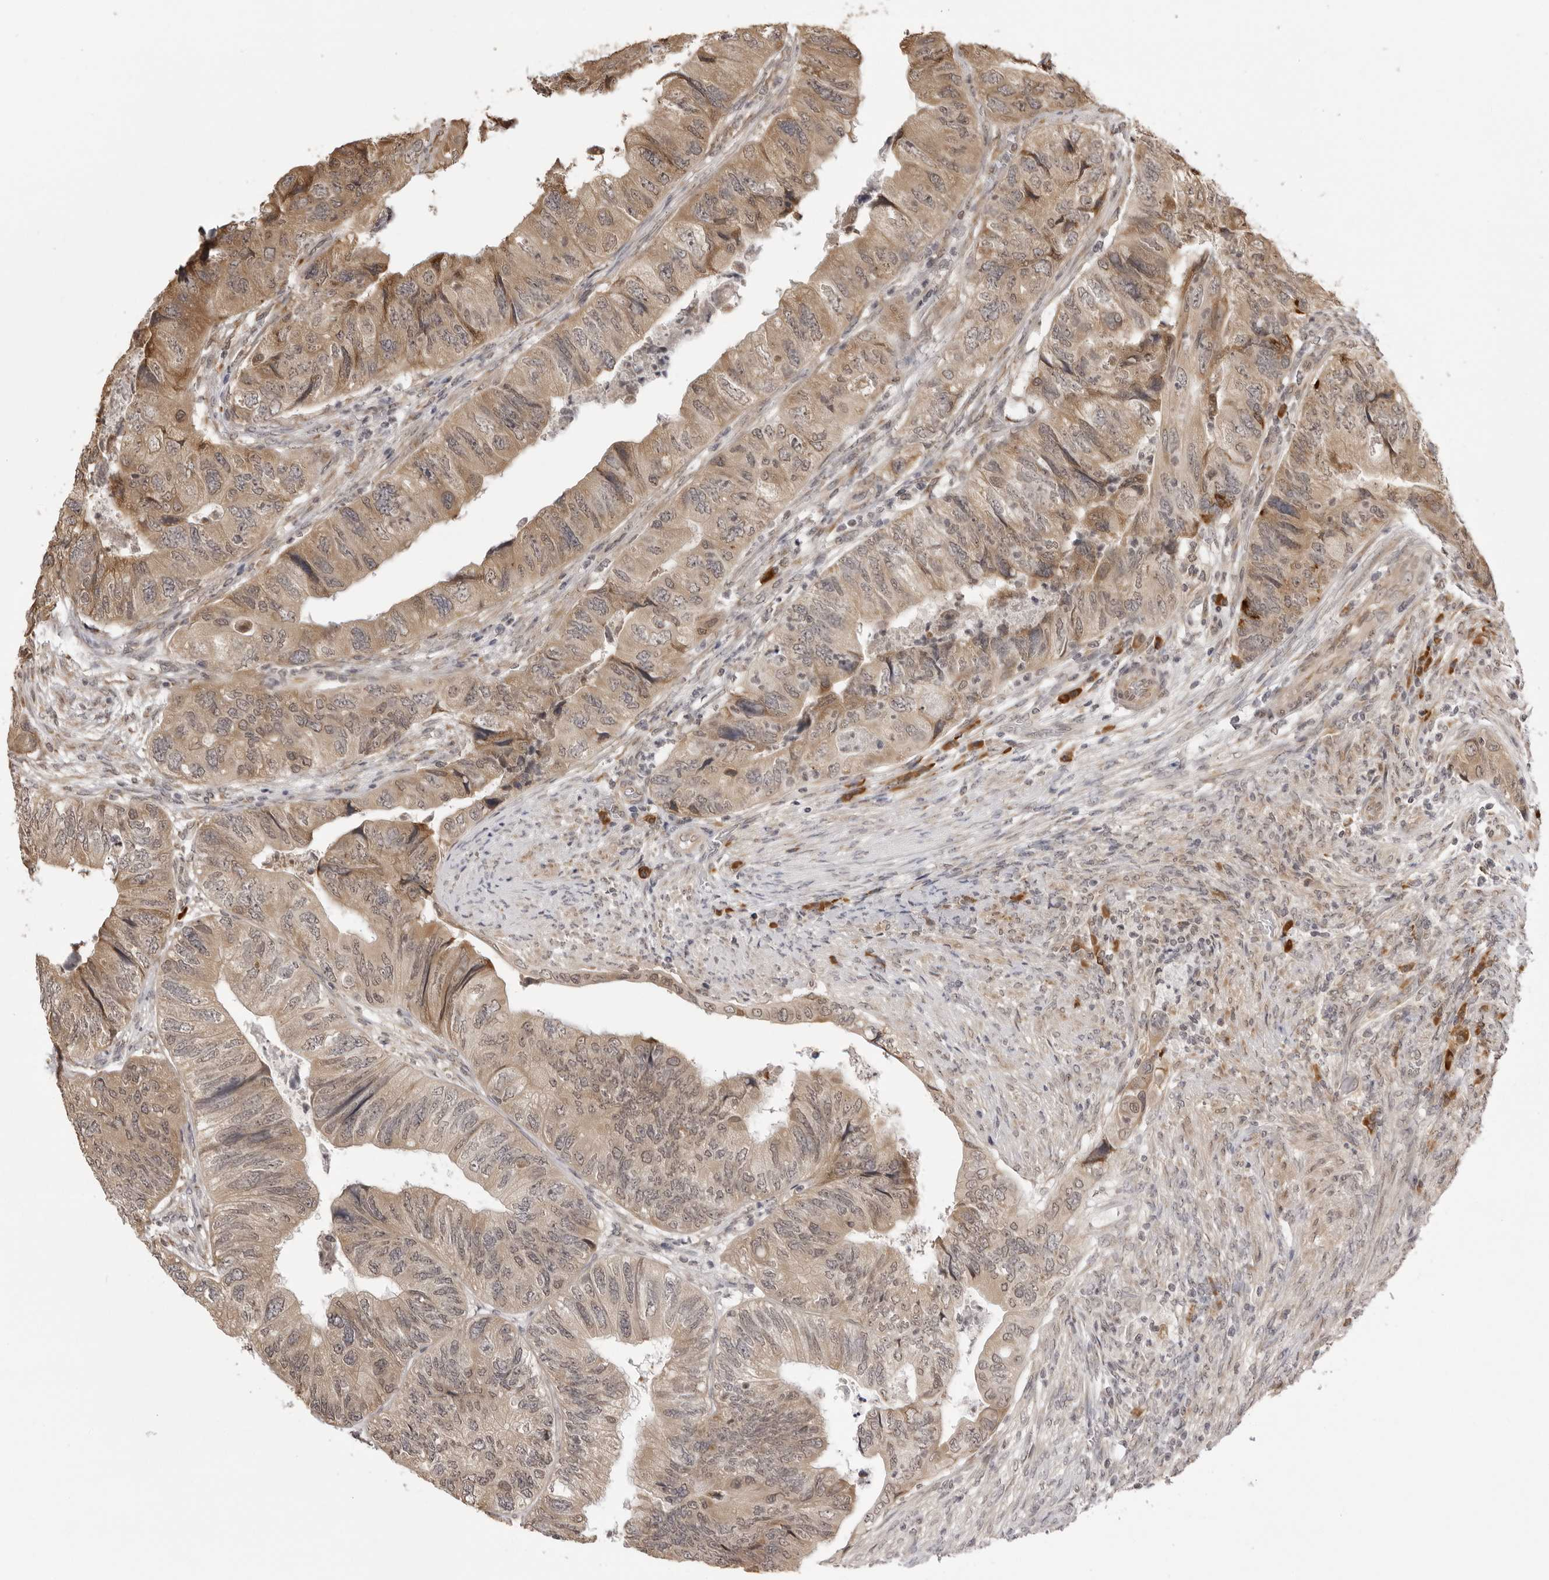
{"staining": {"intensity": "moderate", "quantity": ">75%", "location": "cytoplasmic/membranous"}, "tissue": "colorectal cancer", "cell_type": "Tumor cells", "image_type": "cancer", "snomed": [{"axis": "morphology", "description": "Adenocarcinoma, NOS"}, {"axis": "topography", "description": "Rectum"}], "caption": "A brown stain highlights moderate cytoplasmic/membranous positivity of a protein in human colorectal cancer (adenocarcinoma) tumor cells. Immunohistochemistry (ihc) stains the protein of interest in brown and the nuclei are stained blue.", "gene": "ZC3H11A", "patient": {"sex": "male", "age": 63}}